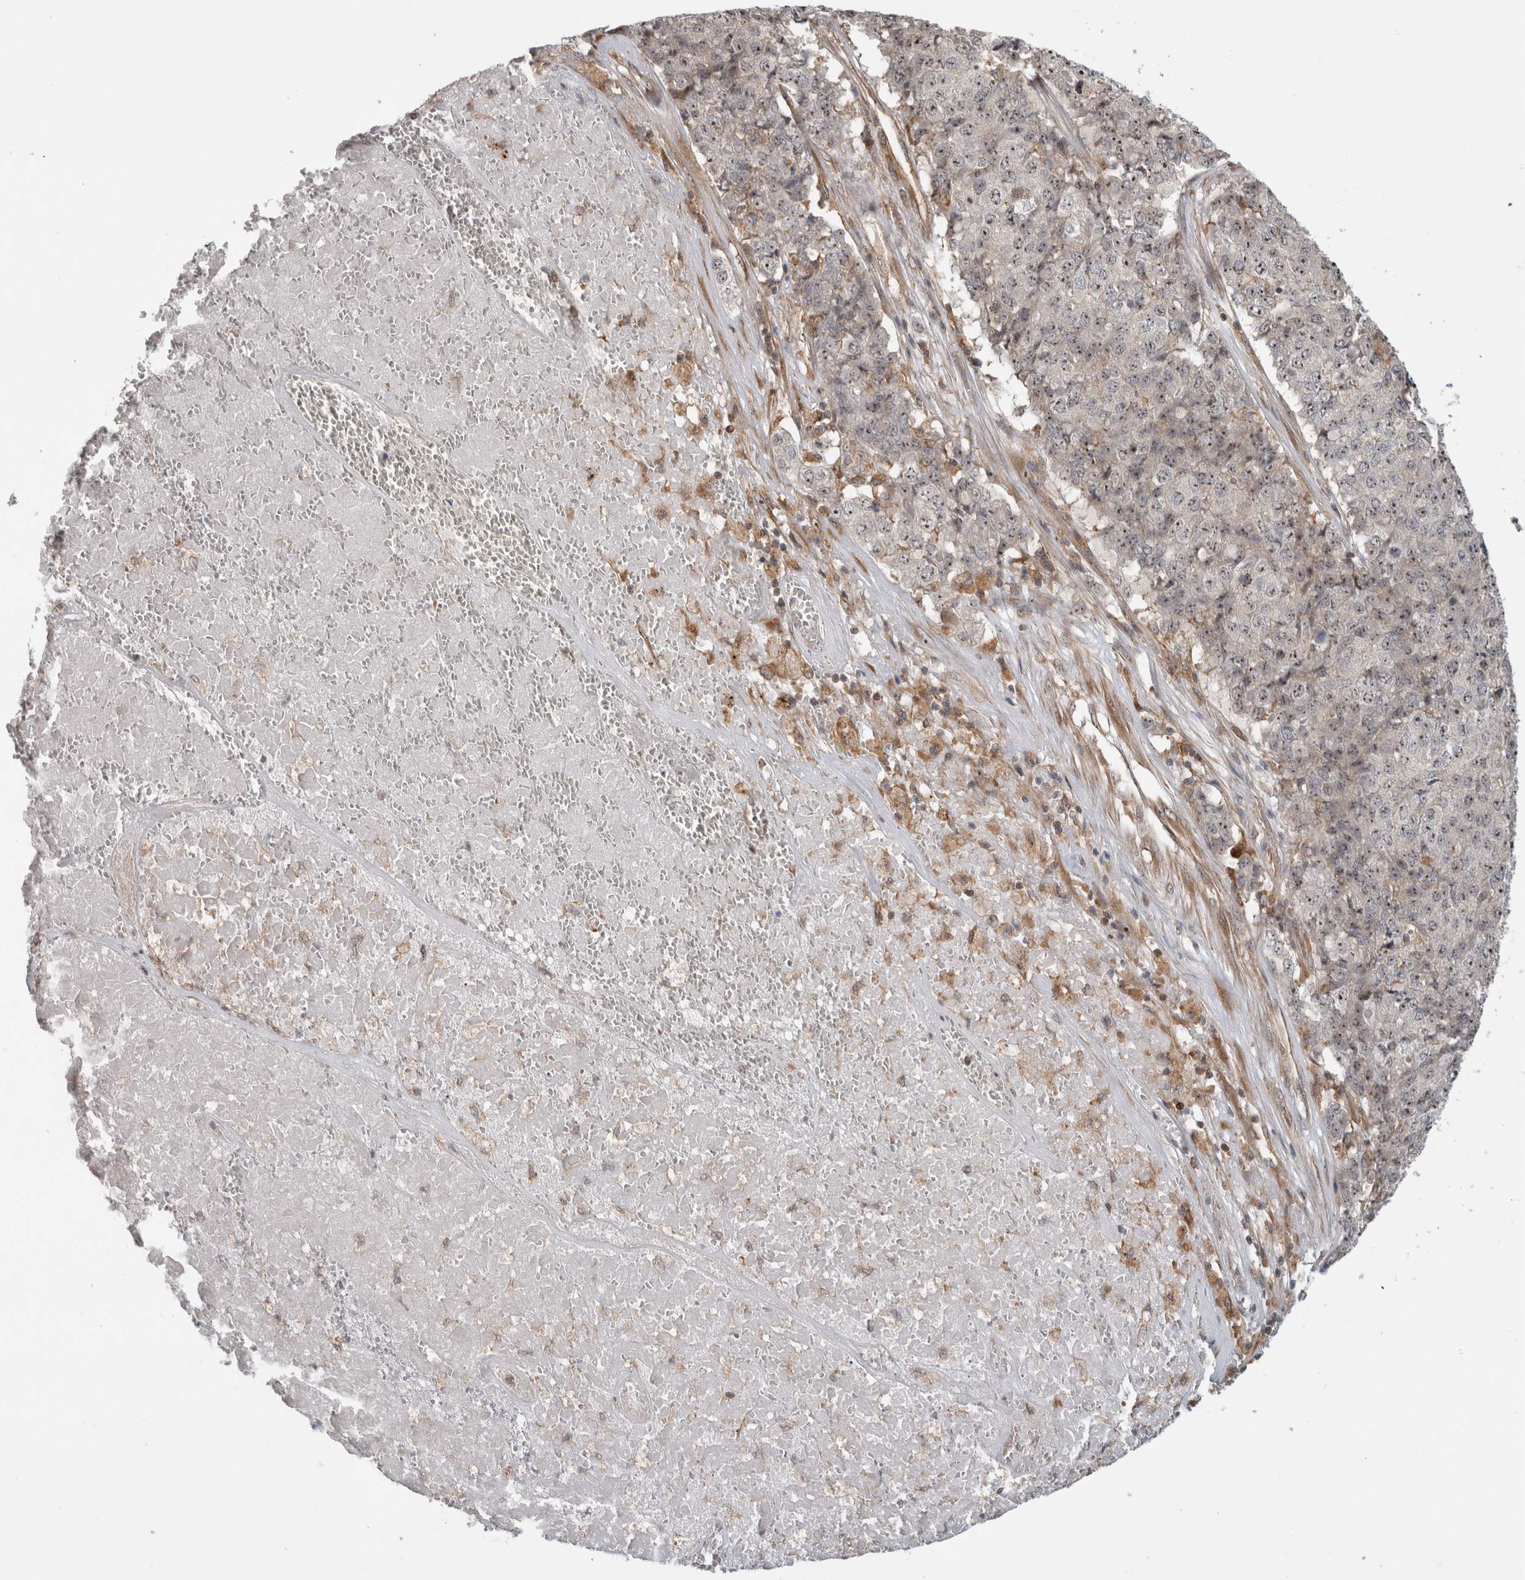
{"staining": {"intensity": "moderate", "quantity": "<25%", "location": "nuclear"}, "tissue": "pancreatic cancer", "cell_type": "Tumor cells", "image_type": "cancer", "snomed": [{"axis": "morphology", "description": "Adenocarcinoma, NOS"}, {"axis": "topography", "description": "Pancreas"}], "caption": "A brown stain labels moderate nuclear staining of a protein in human pancreatic adenocarcinoma tumor cells.", "gene": "WASF2", "patient": {"sex": "male", "age": 50}}